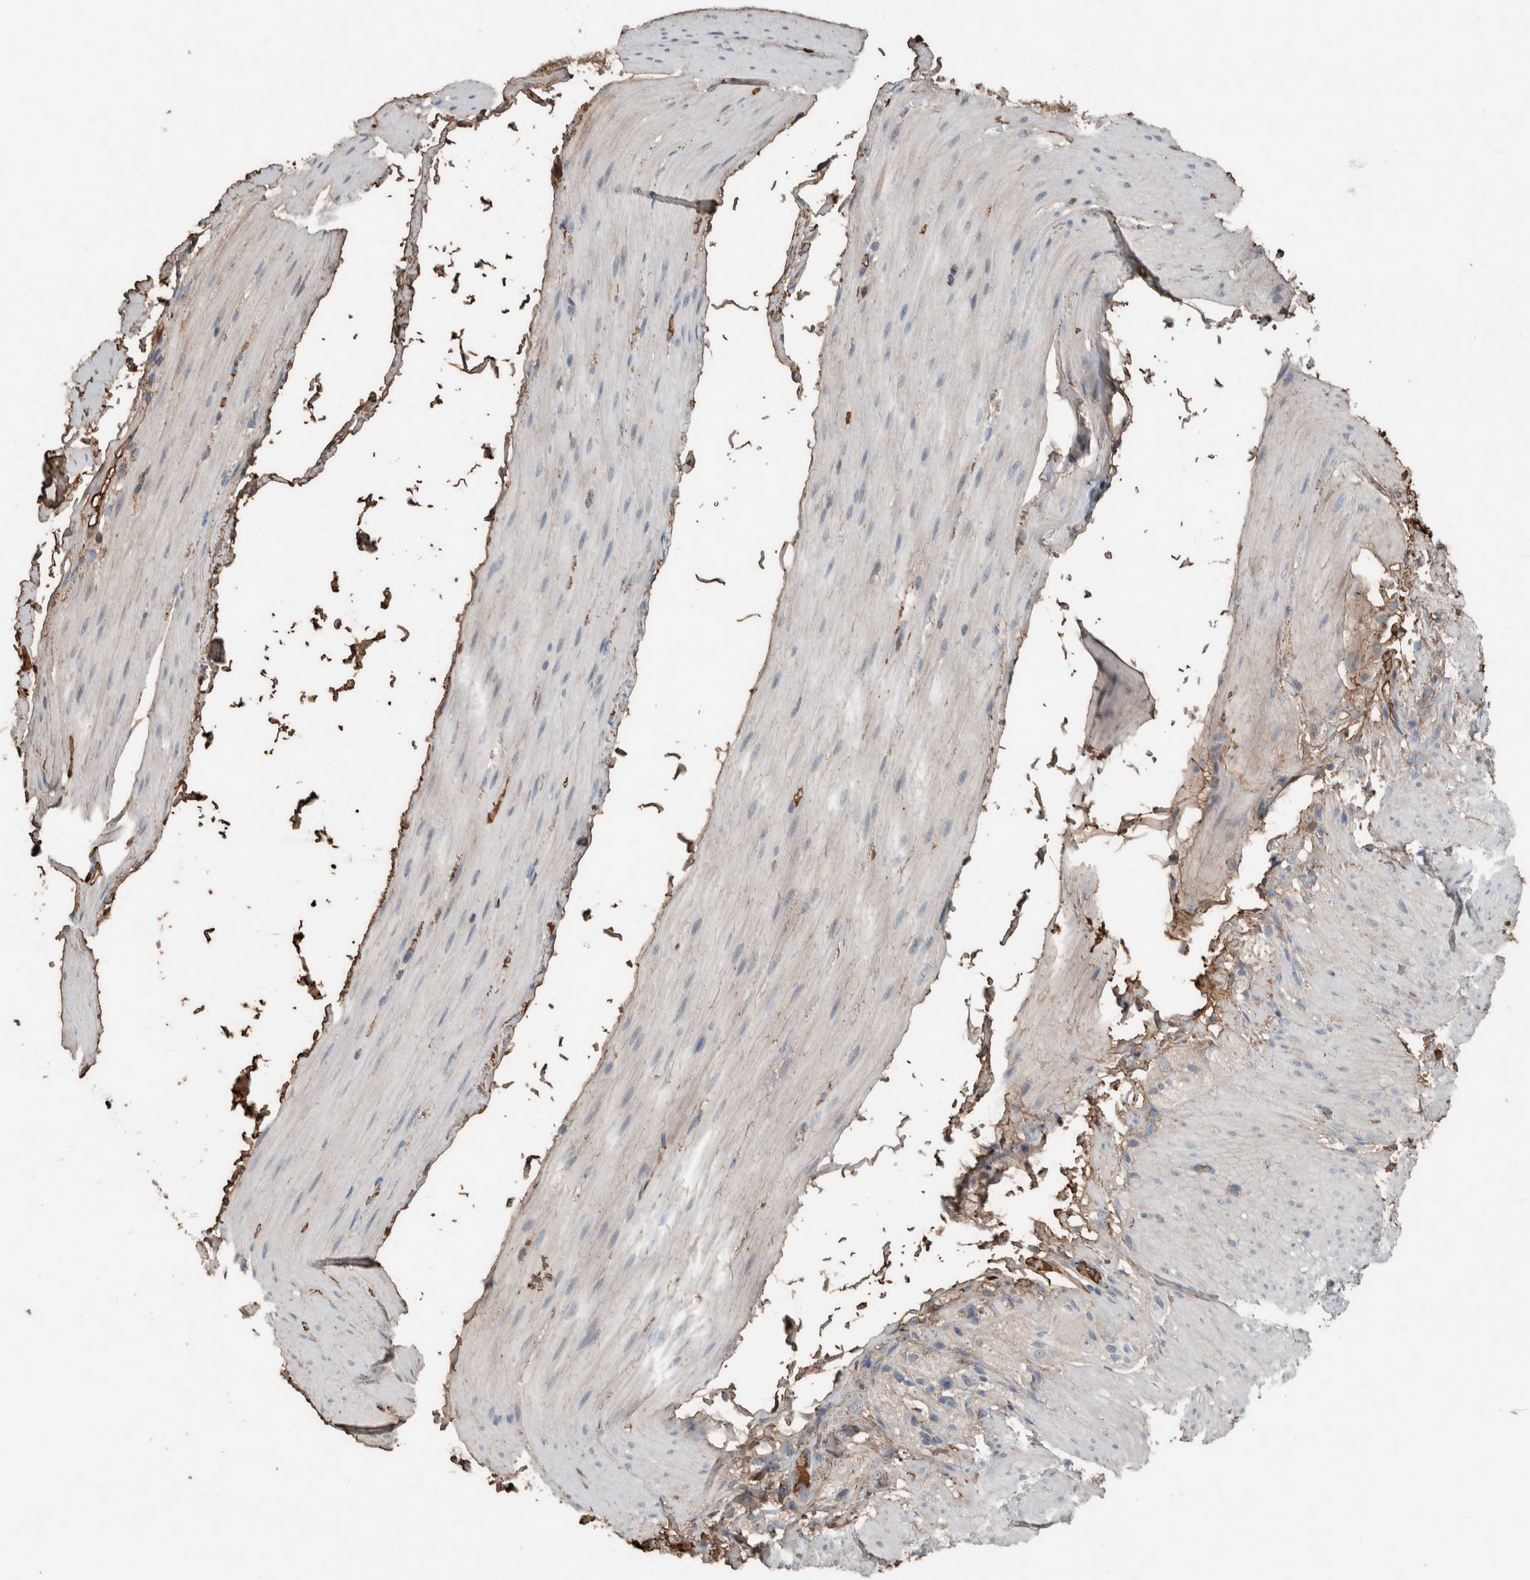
{"staining": {"intensity": "weak", "quantity": "25%-75%", "location": "cytoplasmic/membranous"}, "tissue": "smooth muscle", "cell_type": "Smooth muscle cells", "image_type": "normal", "snomed": [{"axis": "morphology", "description": "Normal tissue, NOS"}, {"axis": "topography", "description": "Smooth muscle"}, {"axis": "topography", "description": "Small intestine"}], "caption": "IHC of benign smooth muscle reveals low levels of weak cytoplasmic/membranous positivity in about 25%-75% of smooth muscle cells.", "gene": "USP34", "patient": {"sex": "female", "age": 84}}